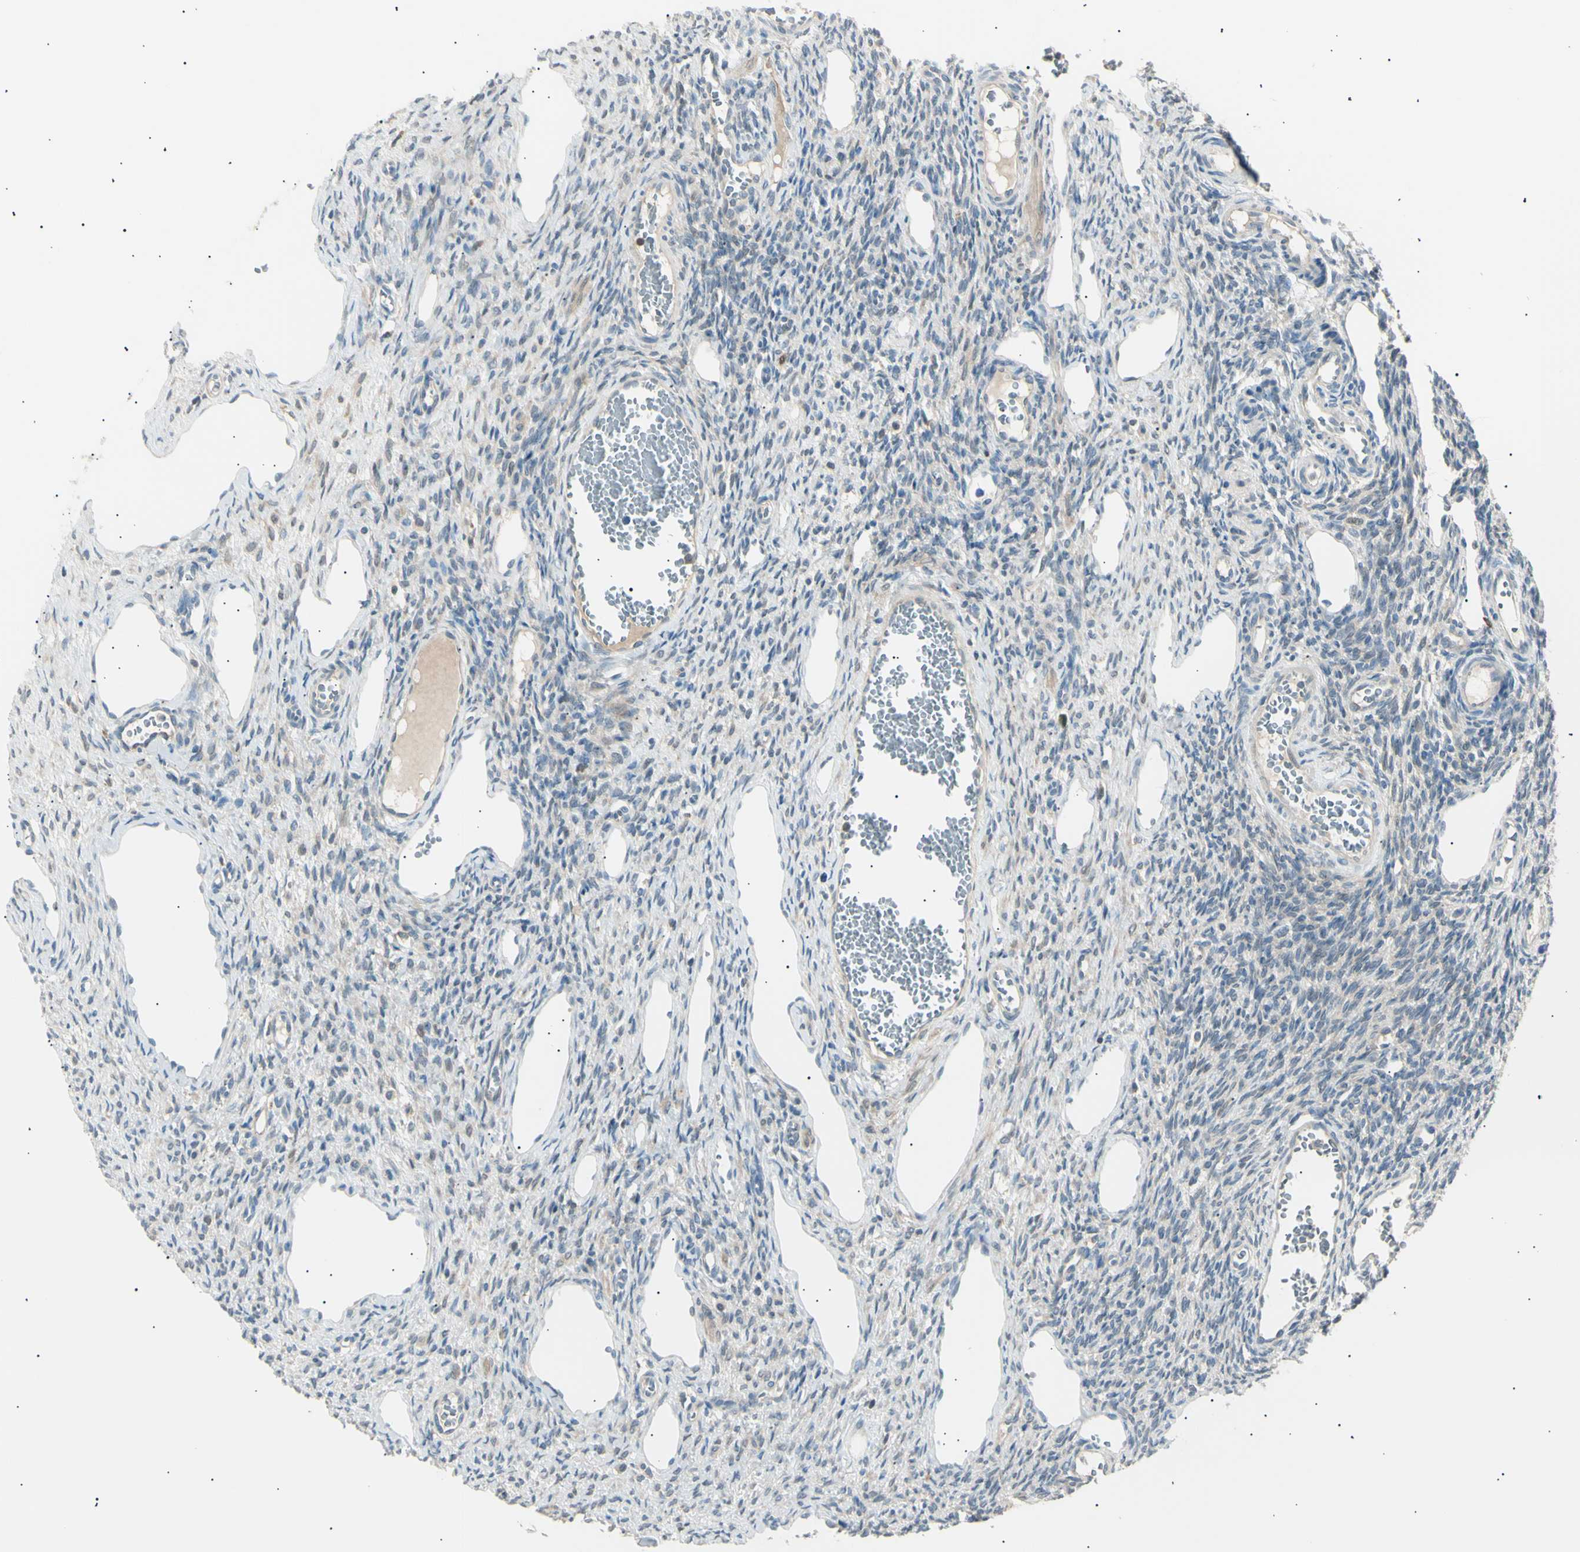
{"staining": {"intensity": "weak", "quantity": "25%-75%", "location": "cytoplasmic/membranous"}, "tissue": "ovary", "cell_type": "Ovarian stroma cells", "image_type": "normal", "snomed": [{"axis": "morphology", "description": "Normal tissue, NOS"}, {"axis": "topography", "description": "Ovary"}], "caption": "IHC image of normal human ovary stained for a protein (brown), which demonstrates low levels of weak cytoplasmic/membranous expression in about 25%-75% of ovarian stroma cells.", "gene": "LHPP", "patient": {"sex": "female", "age": 33}}